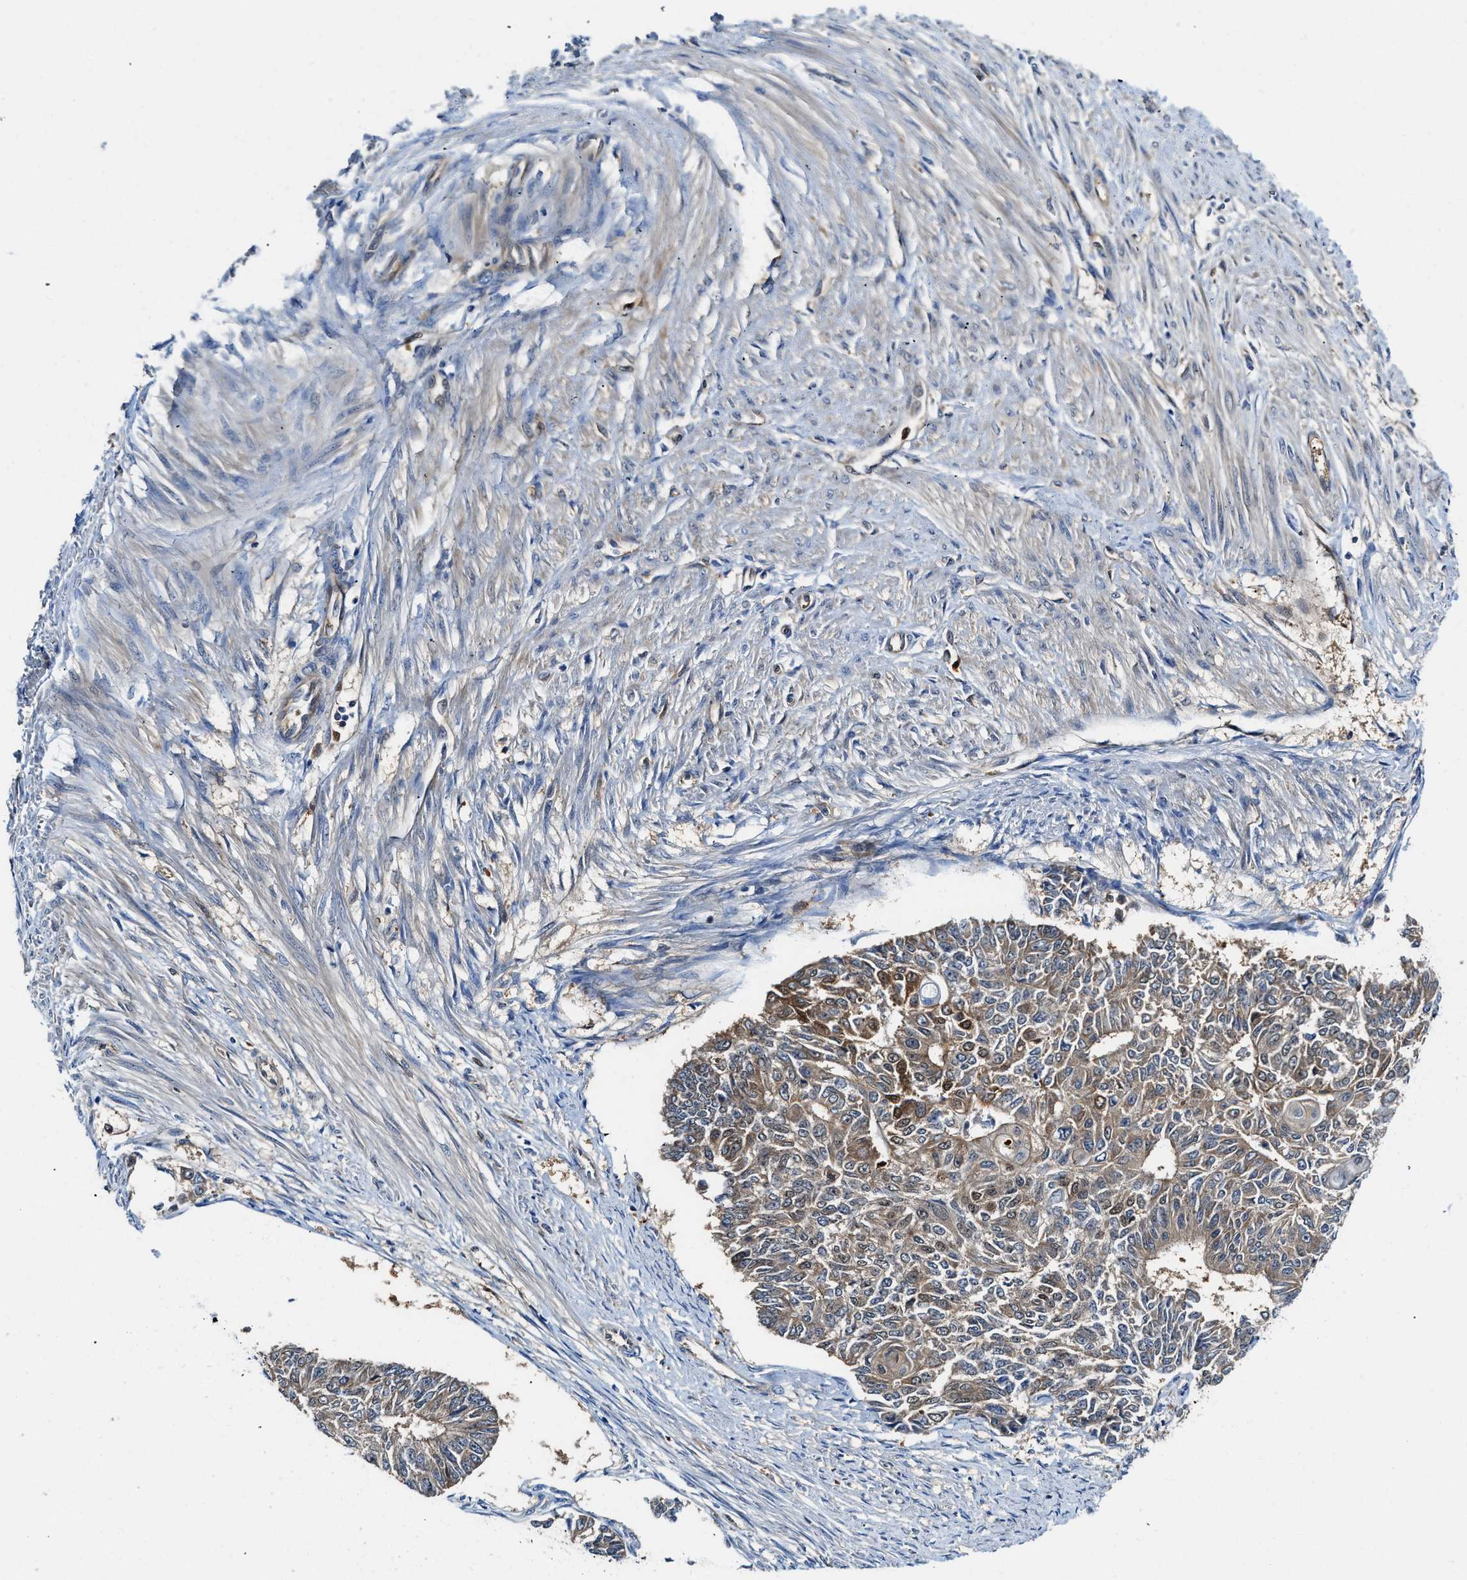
{"staining": {"intensity": "moderate", "quantity": ">75%", "location": "cytoplasmic/membranous,nuclear"}, "tissue": "endometrial cancer", "cell_type": "Tumor cells", "image_type": "cancer", "snomed": [{"axis": "morphology", "description": "Adenocarcinoma, NOS"}, {"axis": "topography", "description": "Endometrium"}], "caption": "Tumor cells display medium levels of moderate cytoplasmic/membranous and nuclear expression in approximately >75% of cells in endometrial adenocarcinoma.", "gene": "LTA4H", "patient": {"sex": "female", "age": 32}}